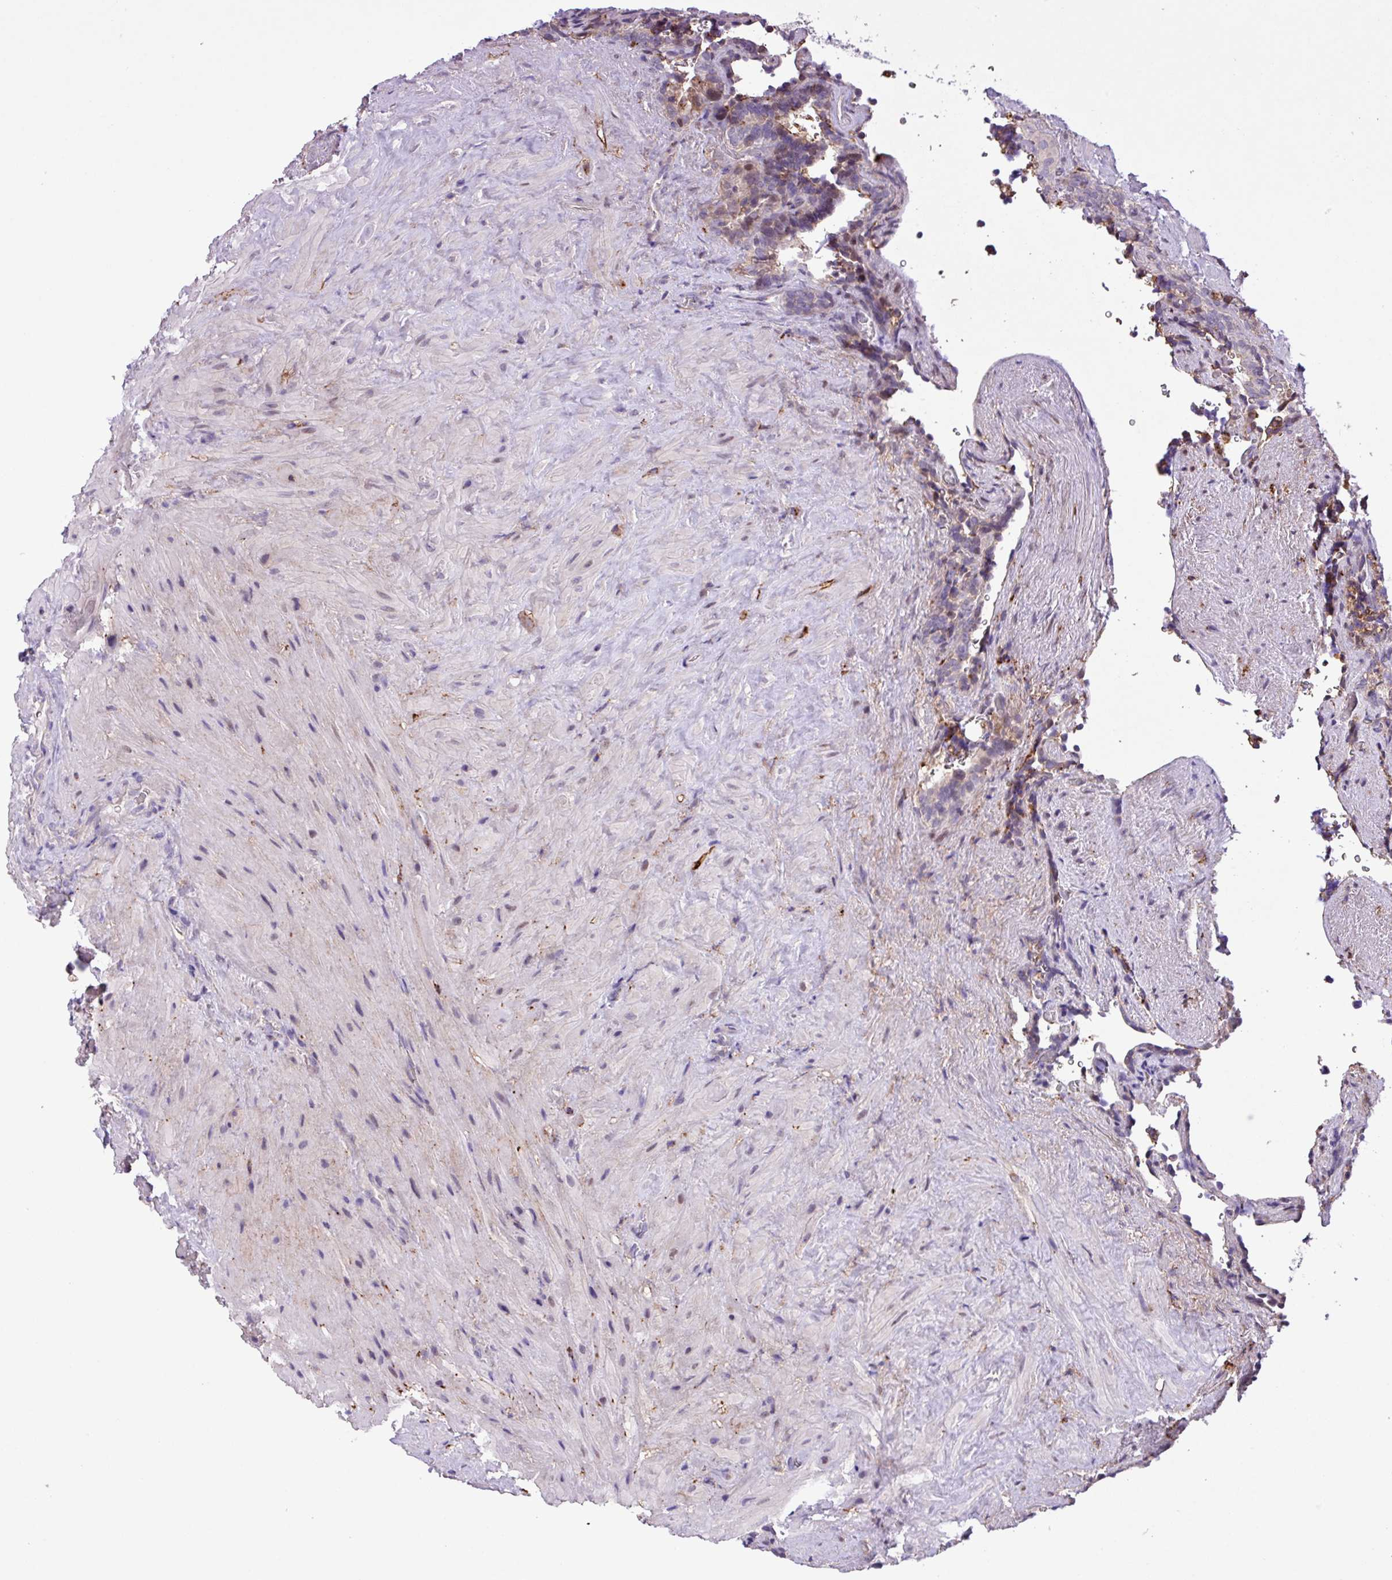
{"staining": {"intensity": "weak", "quantity": "25%-75%", "location": "cytoplasmic/membranous"}, "tissue": "seminal vesicle", "cell_type": "Glandular cells", "image_type": "normal", "snomed": [{"axis": "morphology", "description": "Normal tissue, NOS"}, {"axis": "topography", "description": "Seminal veicle"}], "caption": "This image displays unremarkable seminal vesicle stained with immunohistochemistry (IHC) to label a protein in brown. The cytoplasmic/membranous of glandular cells show weak positivity for the protein. Nuclei are counter-stained blue.", "gene": "RPP25L", "patient": {"sex": "male", "age": 62}}